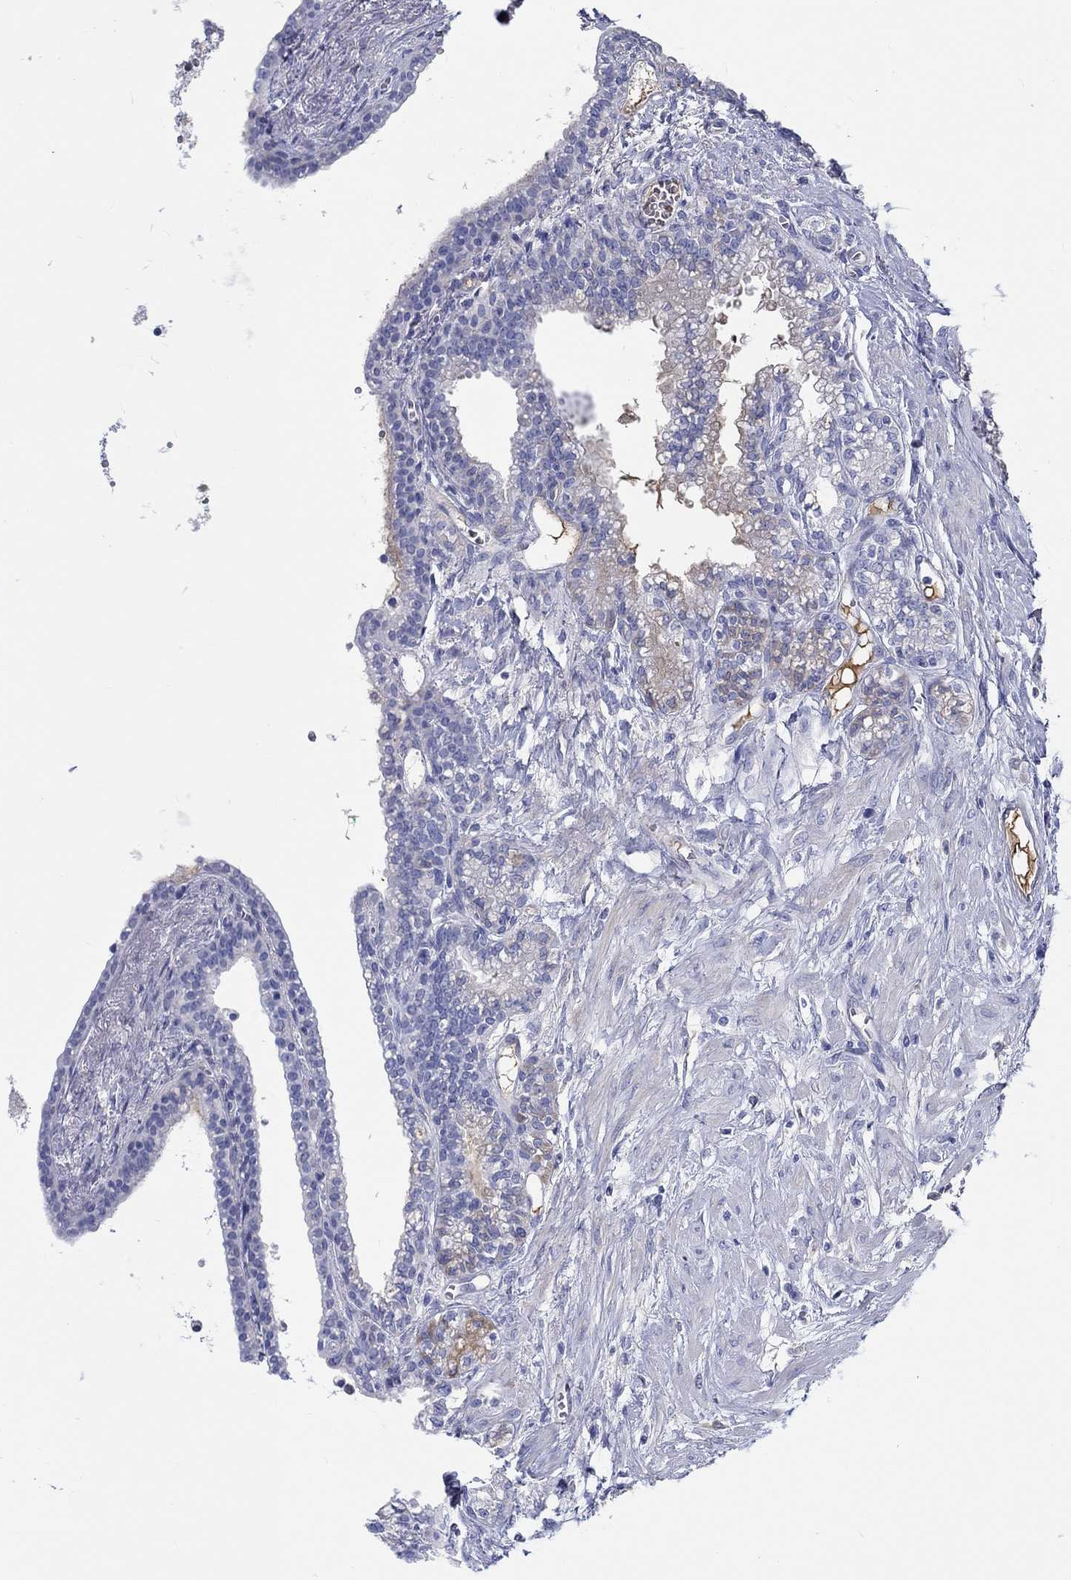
{"staining": {"intensity": "negative", "quantity": "none", "location": "none"}, "tissue": "seminal vesicle", "cell_type": "Glandular cells", "image_type": "normal", "snomed": [{"axis": "morphology", "description": "Normal tissue, NOS"}, {"axis": "morphology", "description": "Urothelial carcinoma, NOS"}, {"axis": "topography", "description": "Urinary bladder"}, {"axis": "topography", "description": "Seminal veicle"}], "caption": "Immunohistochemical staining of benign seminal vesicle displays no significant positivity in glandular cells.", "gene": "CDY1B", "patient": {"sex": "male", "age": 76}}